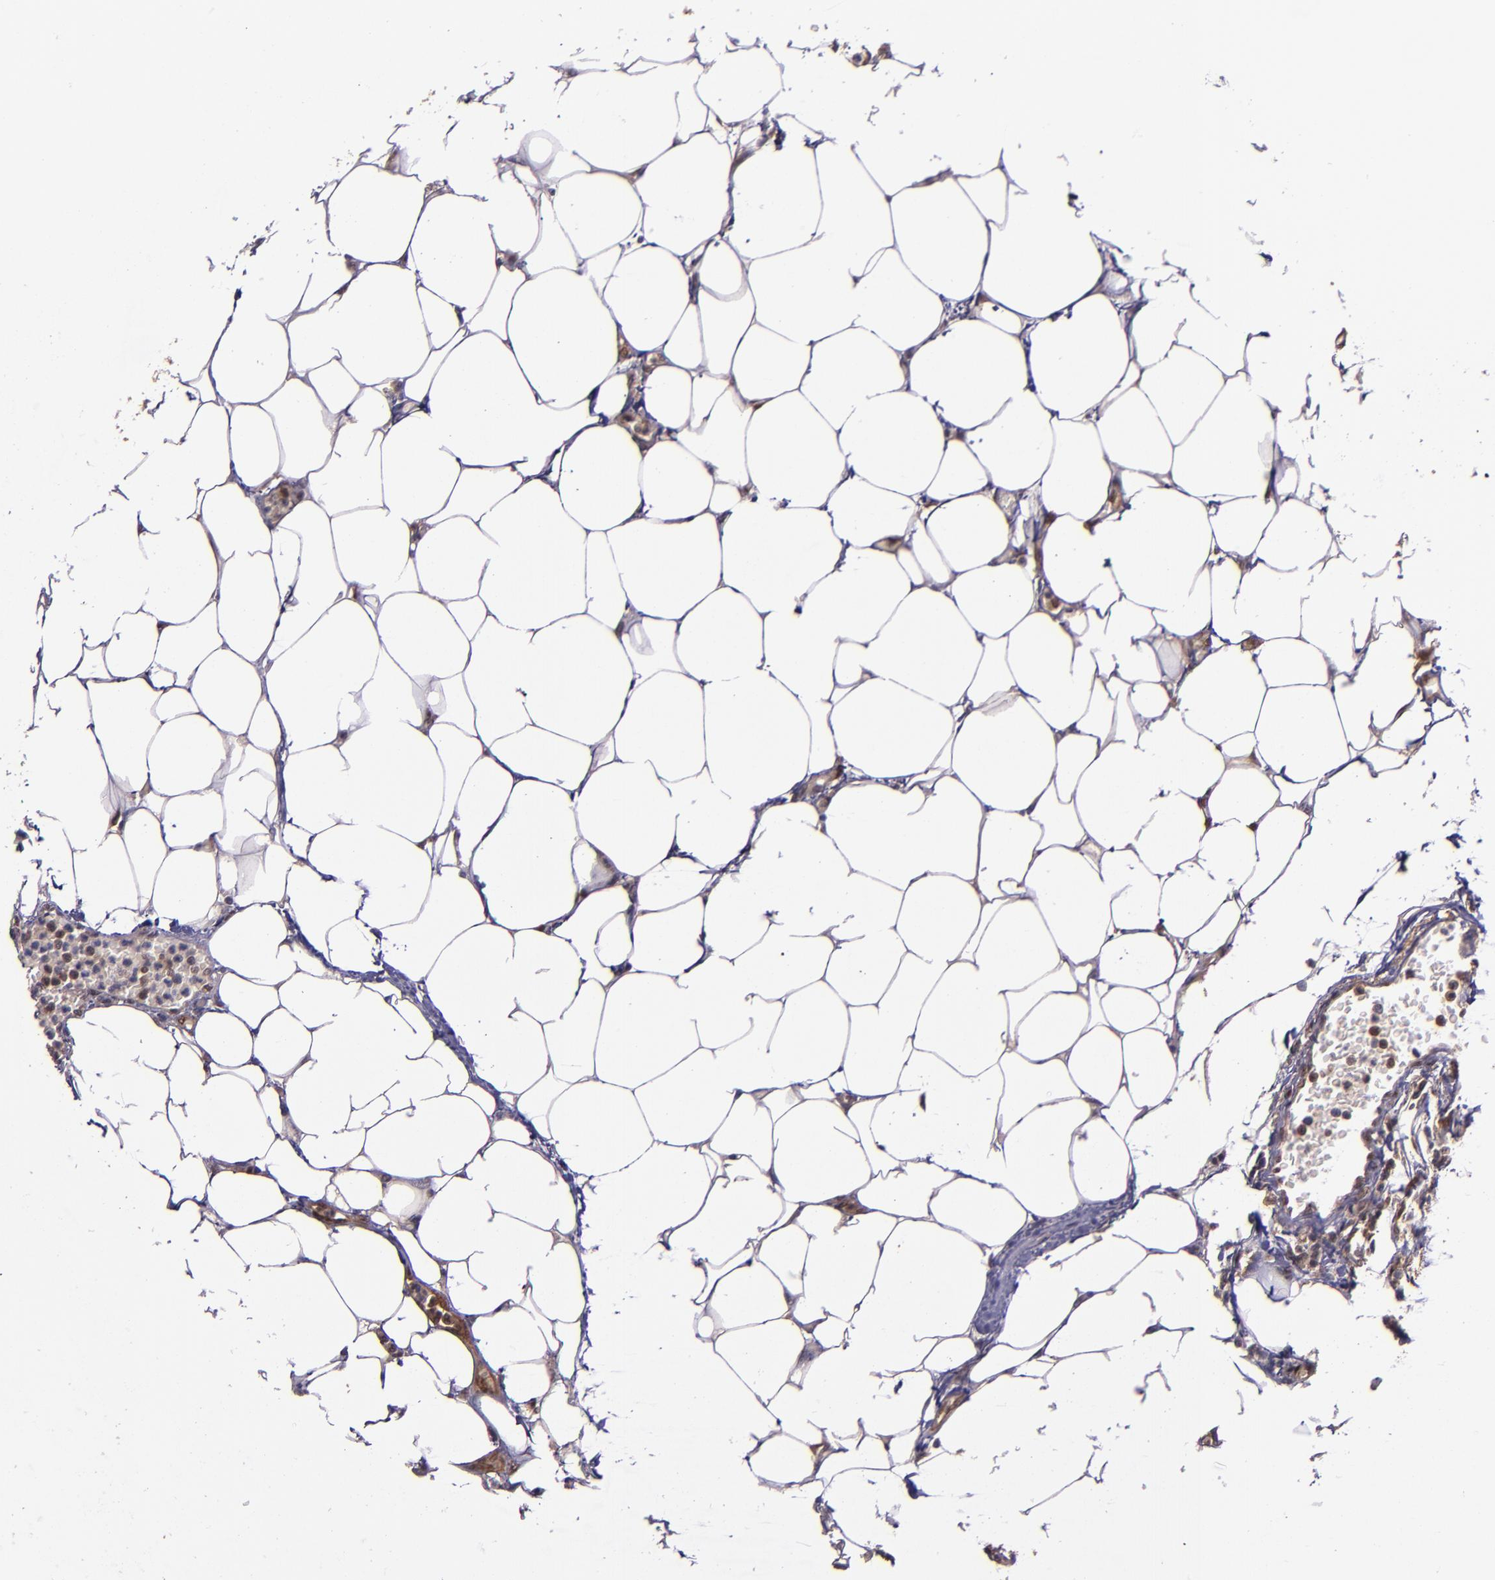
{"staining": {"intensity": "weak", "quantity": ">75%", "location": "cytoplasmic/membranous"}, "tissue": "colorectal cancer", "cell_type": "Tumor cells", "image_type": "cancer", "snomed": [{"axis": "morphology", "description": "Adenocarcinoma, NOS"}, {"axis": "topography", "description": "Colon"}], "caption": "A histopathology image showing weak cytoplasmic/membranous staining in approximately >75% of tumor cells in adenocarcinoma (colorectal), as visualized by brown immunohistochemical staining.", "gene": "STAT6", "patient": {"sex": "female", "age": 86}}